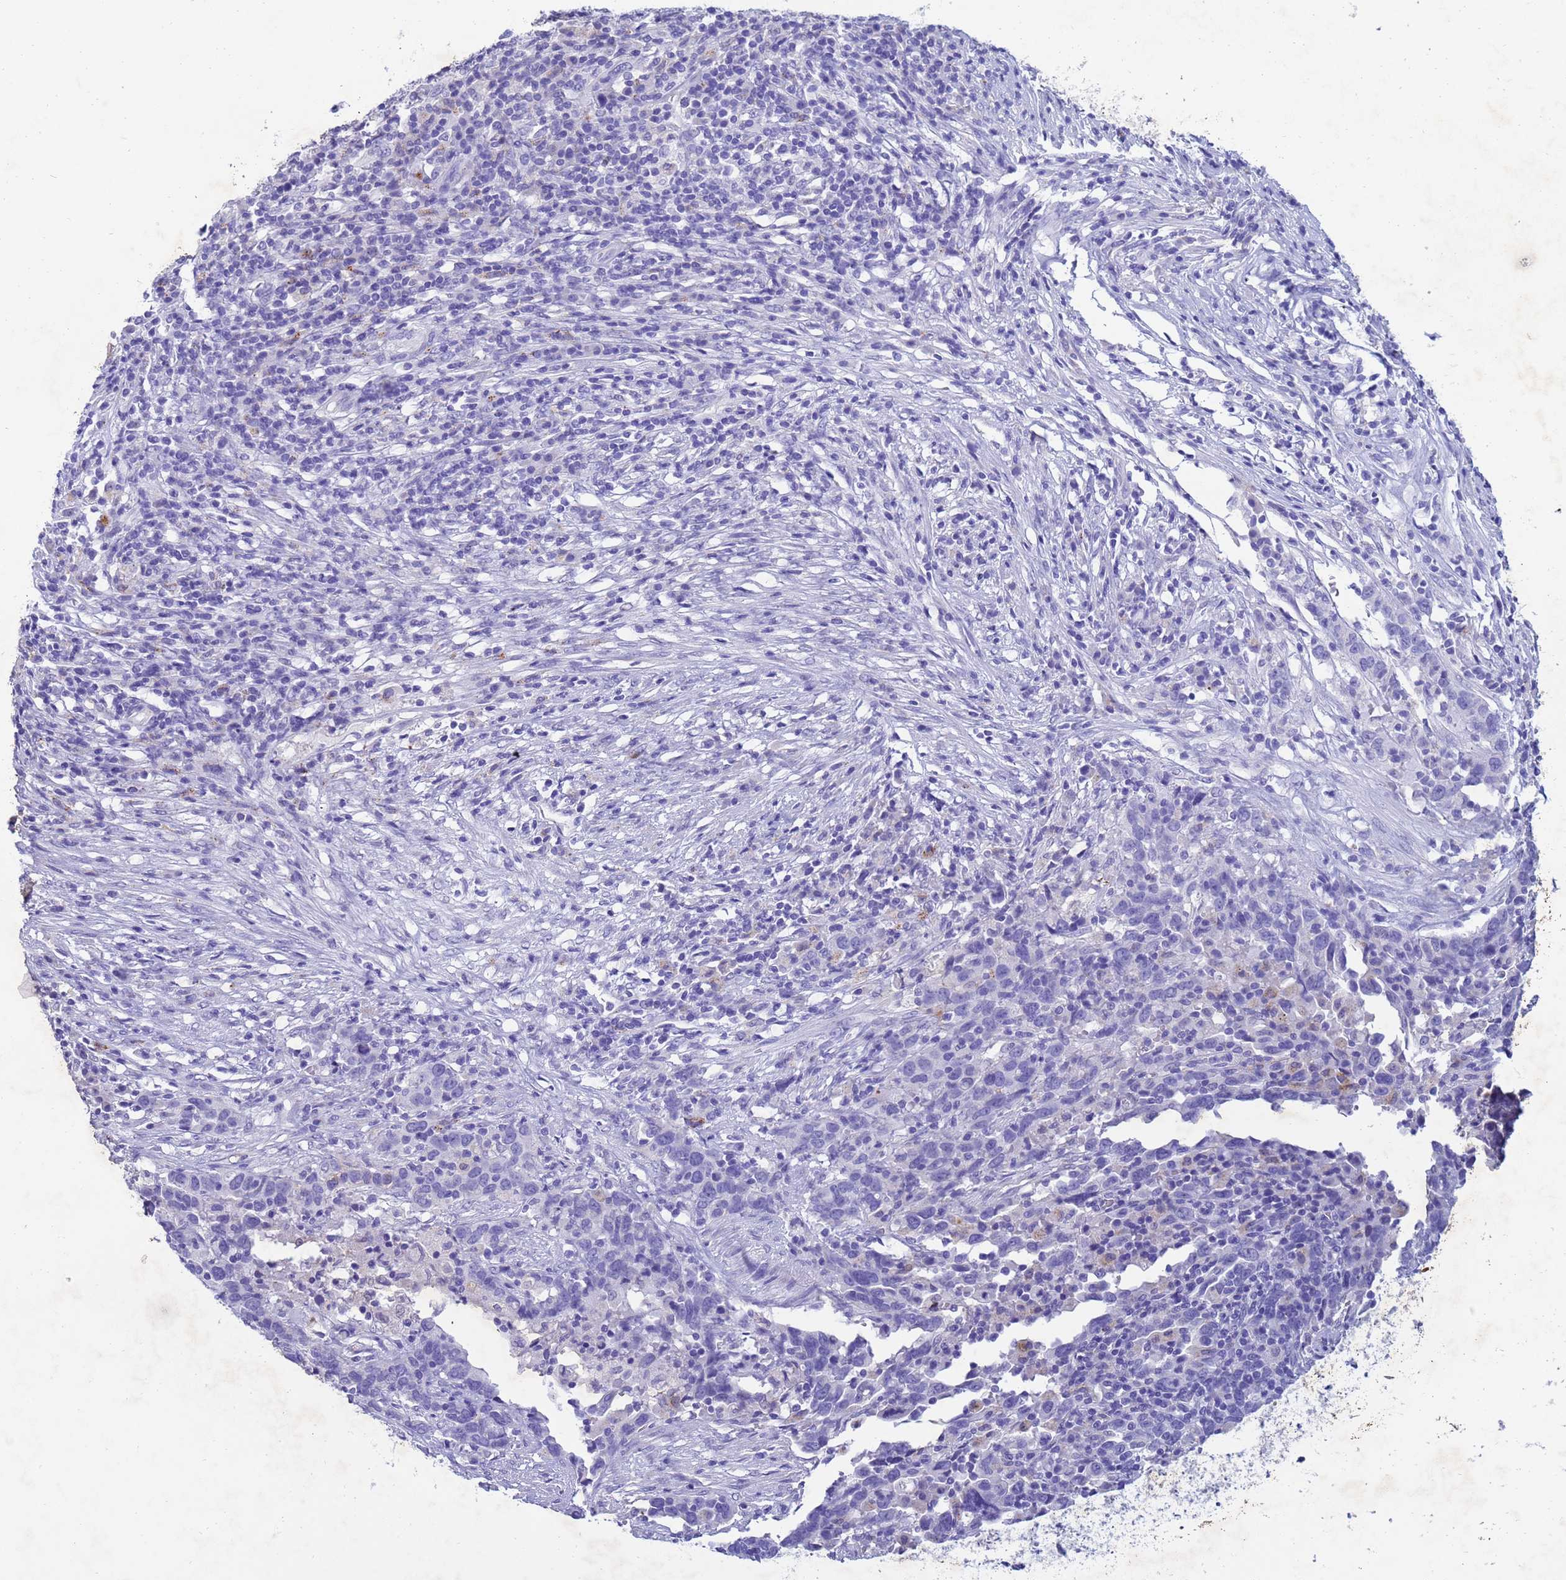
{"staining": {"intensity": "negative", "quantity": "none", "location": "none"}, "tissue": "urothelial cancer", "cell_type": "Tumor cells", "image_type": "cancer", "snomed": [{"axis": "morphology", "description": "Urothelial carcinoma, High grade"}, {"axis": "topography", "description": "Urinary bladder"}], "caption": "Urothelial carcinoma (high-grade) was stained to show a protein in brown. There is no significant expression in tumor cells.", "gene": "CSTB", "patient": {"sex": "male", "age": 61}}